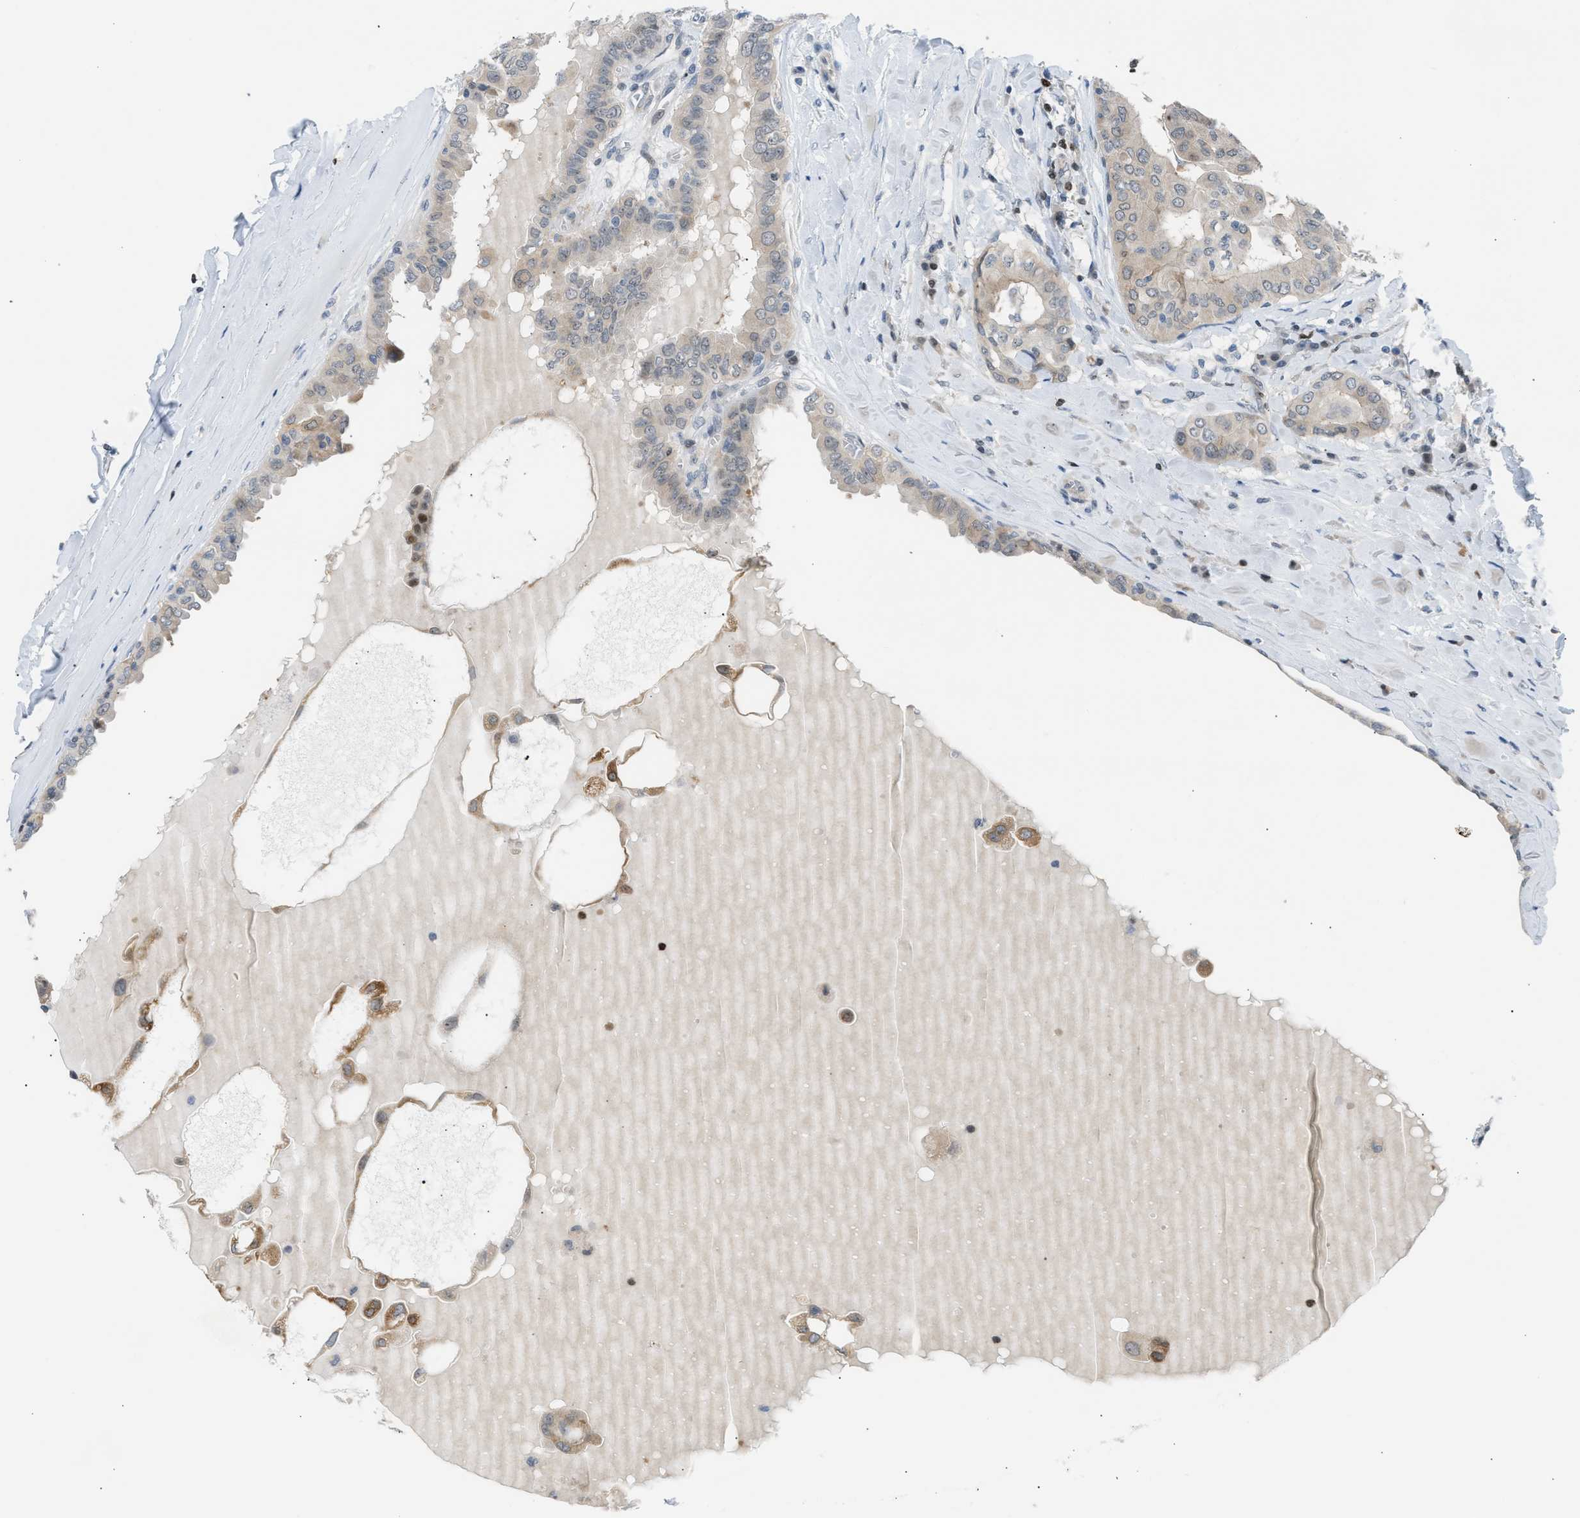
{"staining": {"intensity": "weak", "quantity": "<25%", "location": "cytoplasmic/membranous"}, "tissue": "thyroid cancer", "cell_type": "Tumor cells", "image_type": "cancer", "snomed": [{"axis": "morphology", "description": "Papillary adenocarcinoma, NOS"}, {"axis": "topography", "description": "Thyroid gland"}], "caption": "Immunohistochemistry photomicrograph of thyroid cancer stained for a protein (brown), which exhibits no expression in tumor cells. (Immunohistochemistry, brightfield microscopy, high magnification).", "gene": "NPS", "patient": {"sex": "male", "age": 33}}